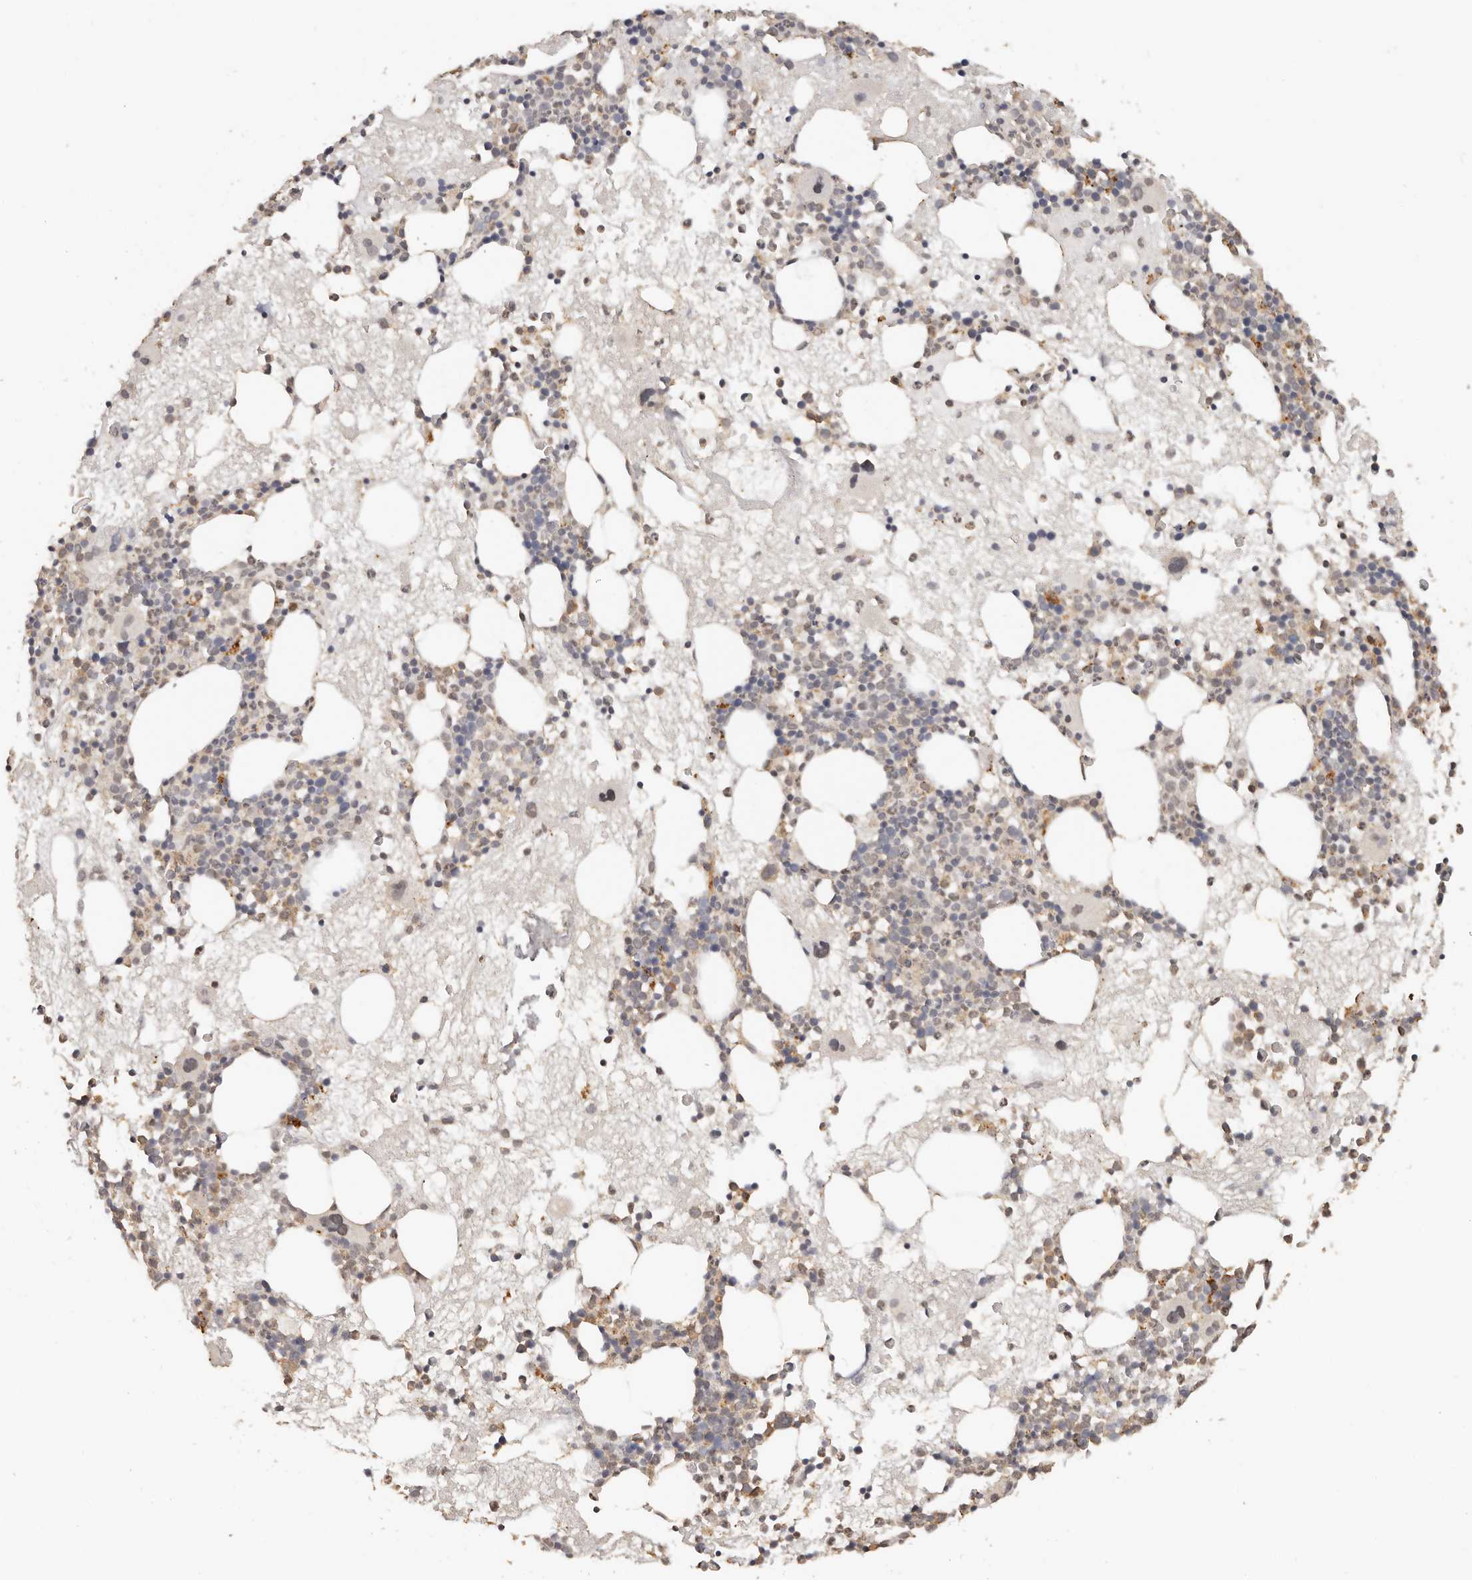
{"staining": {"intensity": "moderate", "quantity": "<25%", "location": "cytoplasmic/membranous"}, "tissue": "bone marrow", "cell_type": "Hematopoietic cells", "image_type": "normal", "snomed": [{"axis": "morphology", "description": "Normal tissue, NOS"}, {"axis": "topography", "description": "Bone marrow"}], "caption": "Hematopoietic cells reveal low levels of moderate cytoplasmic/membranous staining in approximately <25% of cells in benign bone marrow. The staining was performed using DAB to visualize the protein expression in brown, while the nuclei were stained in blue with hematoxylin (Magnification: 20x).", "gene": "SEC14L1", "patient": {"sex": "male", "age": 50}}